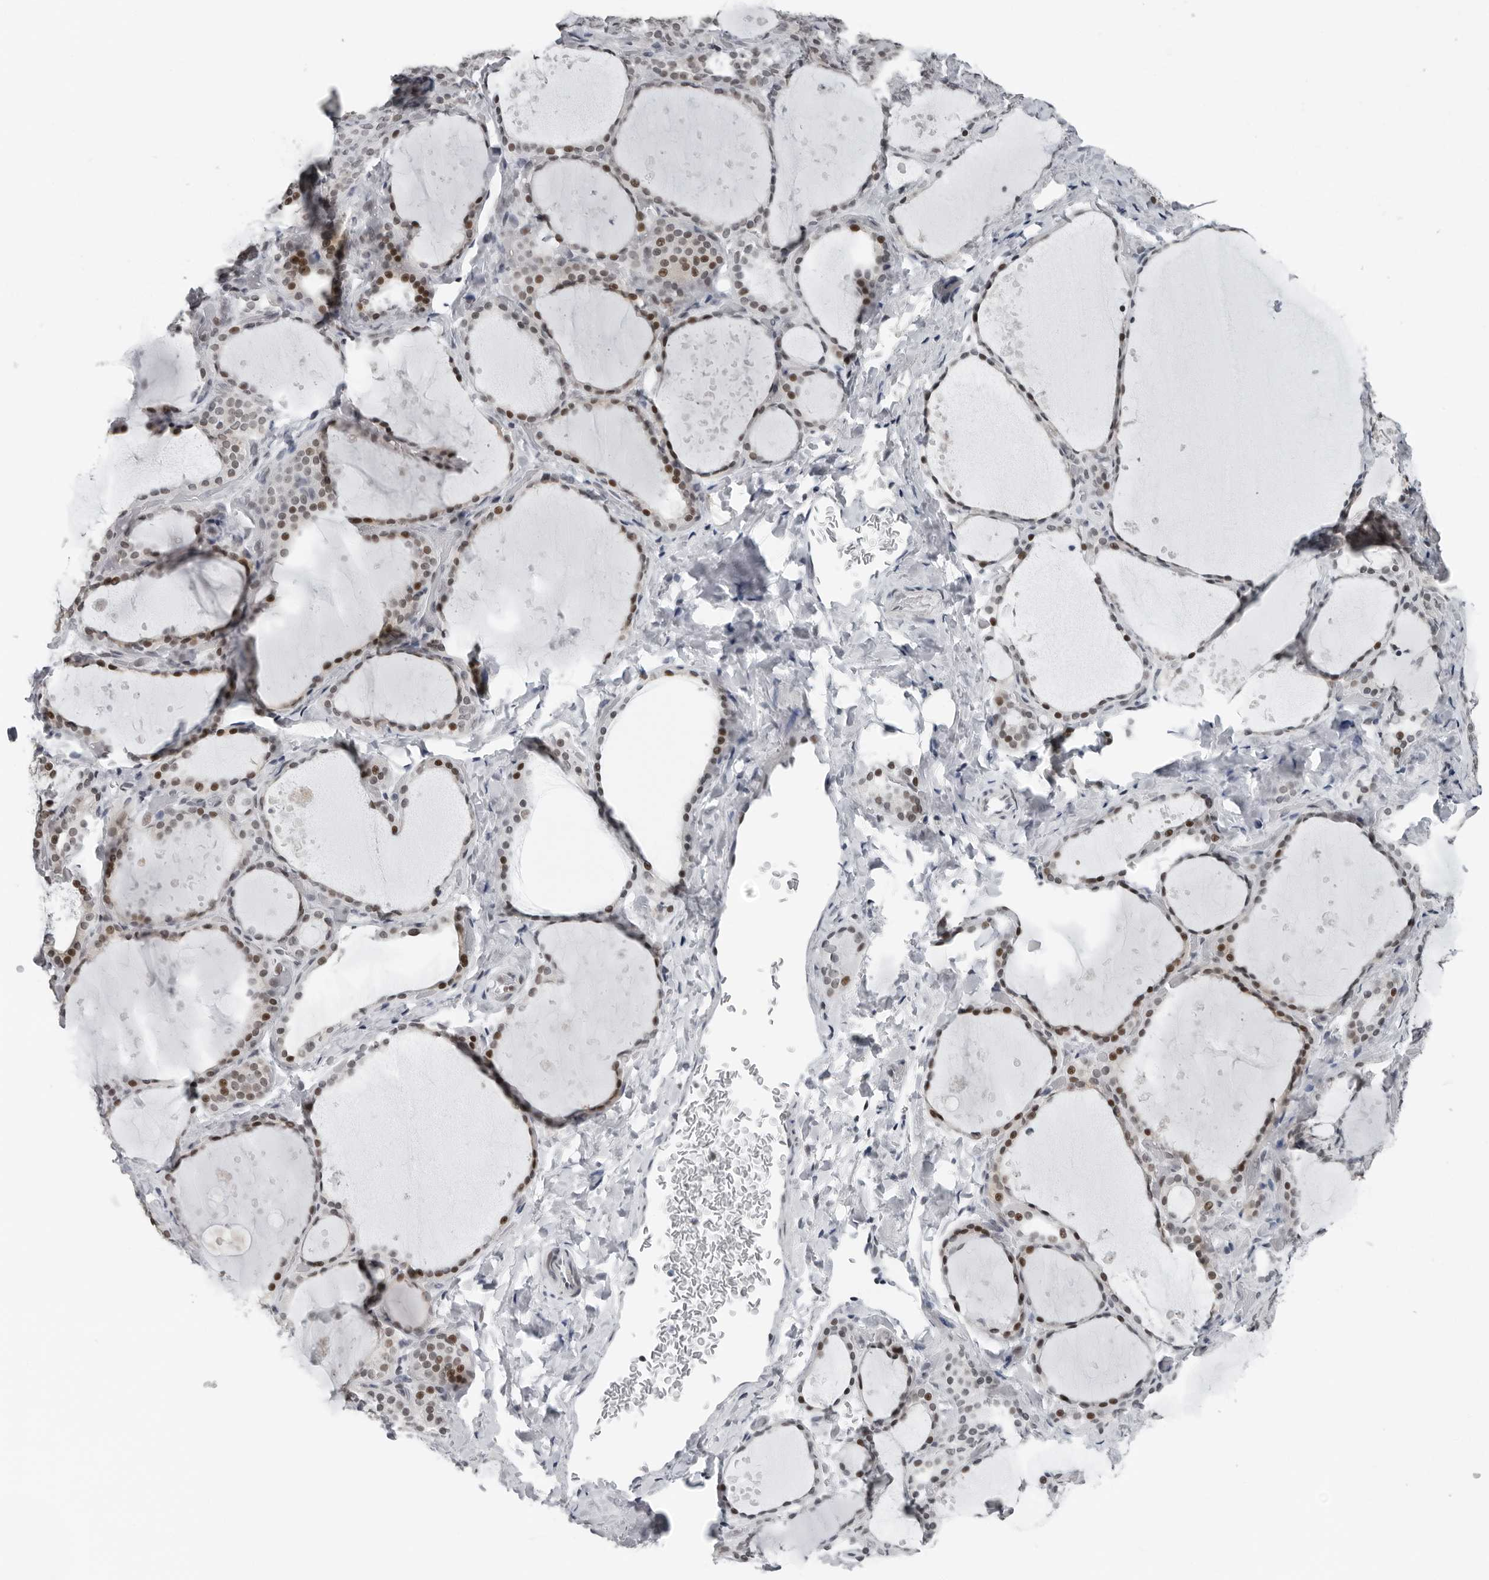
{"staining": {"intensity": "moderate", "quantity": "25%-75%", "location": "nuclear"}, "tissue": "thyroid gland", "cell_type": "Glandular cells", "image_type": "normal", "snomed": [{"axis": "morphology", "description": "Normal tissue, NOS"}, {"axis": "topography", "description": "Thyroid gland"}], "caption": "A brown stain shows moderate nuclear expression of a protein in glandular cells of normal thyroid gland. Using DAB (brown) and hematoxylin (blue) stains, captured at high magnification using brightfield microscopy.", "gene": "PPP1R42", "patient": {"sex": "female", "age": 44}}